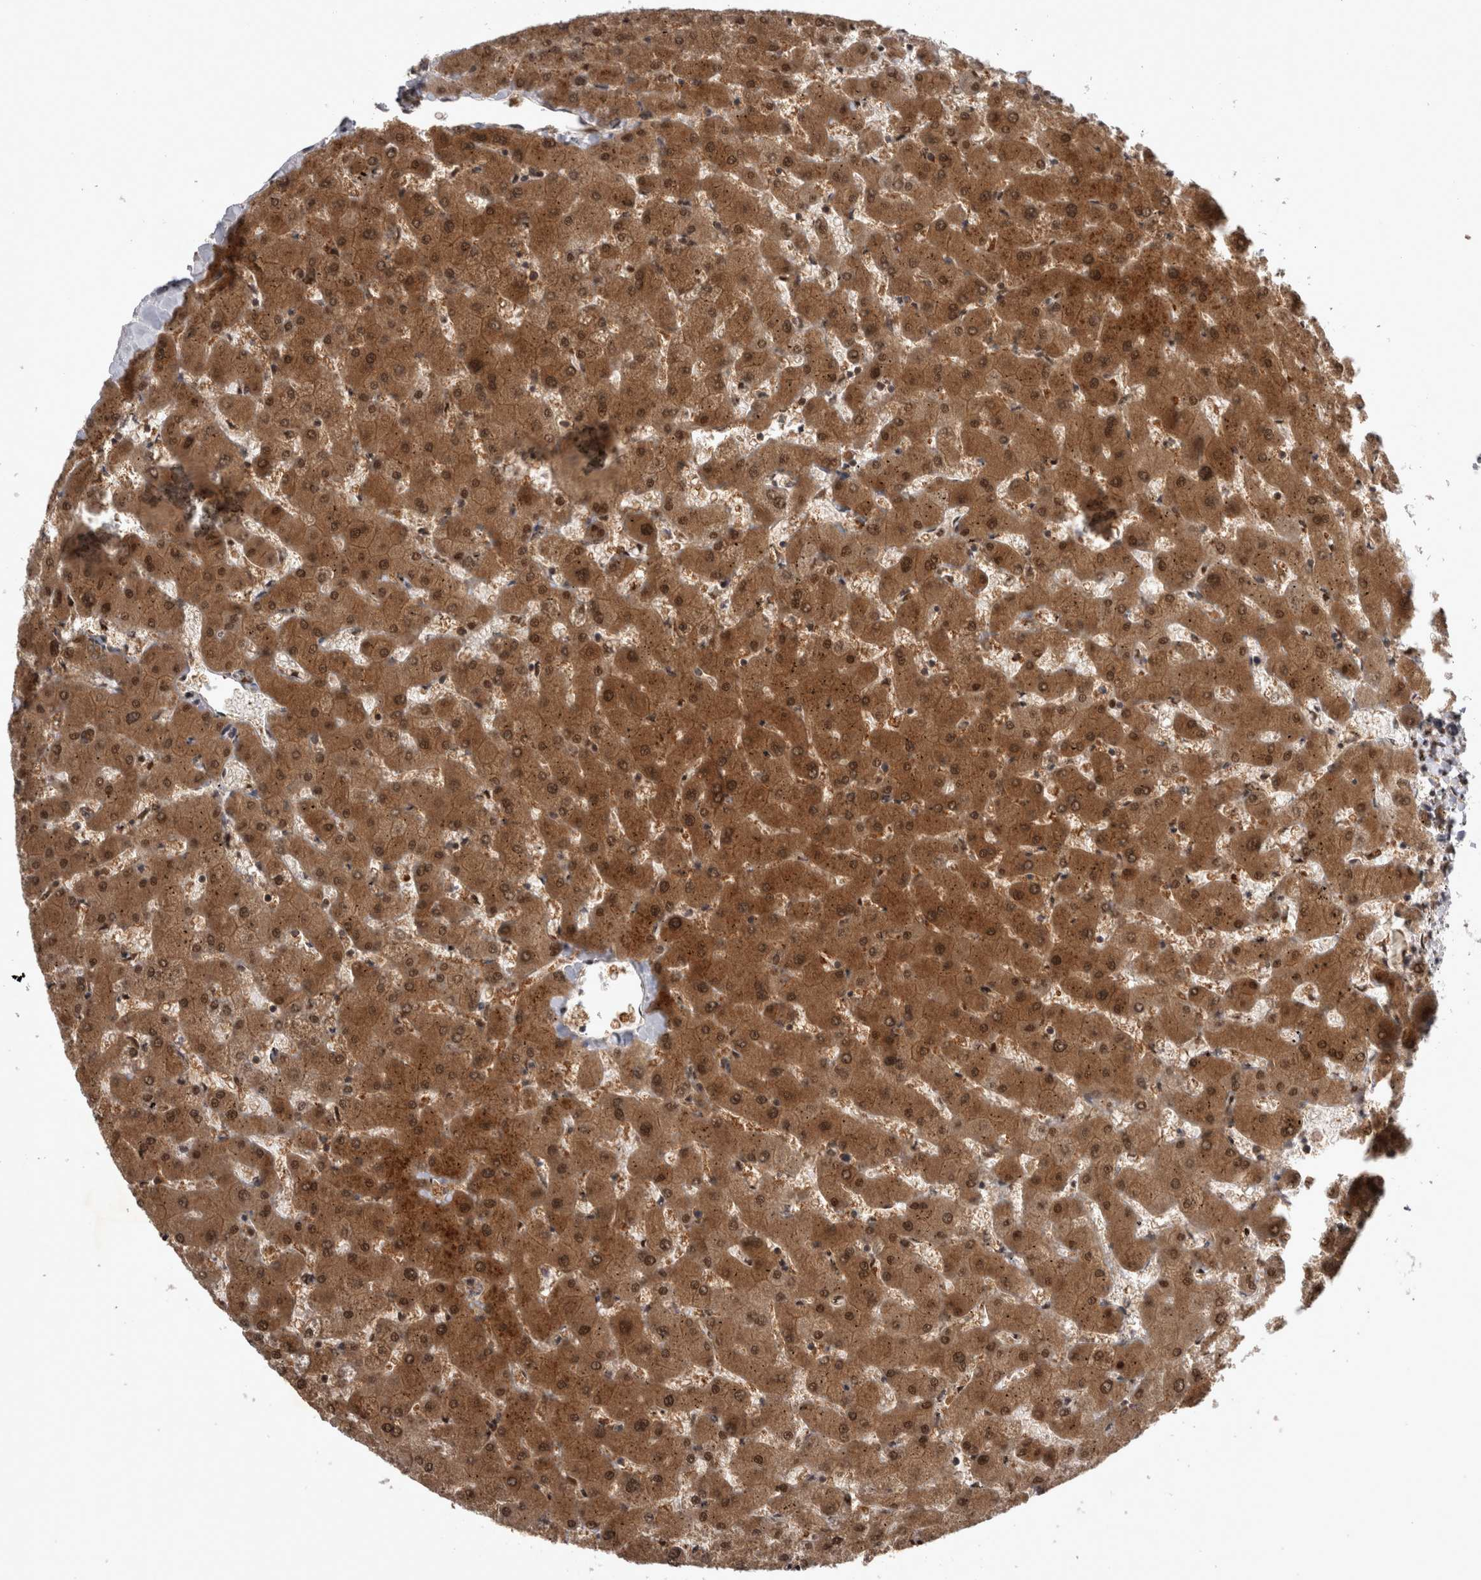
{"staining": {"intensity": "moderate", "quantity": ">75%", "location": "cytoplasmic/membranous"}, "tissue": "liver", "cell_type": "Cholangiocytes", "image_type": "normal", "snomed": [{"axis": "morphology", "description": "Normal tissue, NOS"}, {"axis": "topography", "description": "Liver"}], "caption": "Immunohistochemistry (DAB) staining of benign human liver displays moderate cytoplasmic/membranous protein positivity in about >75% of cholangiocytes. (DAB (3,3'-diaminobenzidine) IHC, brown staining for protein, blue staining for nuclei).", "gene": "PSMB2", "patient": {"sex": "female", "age": 63}}